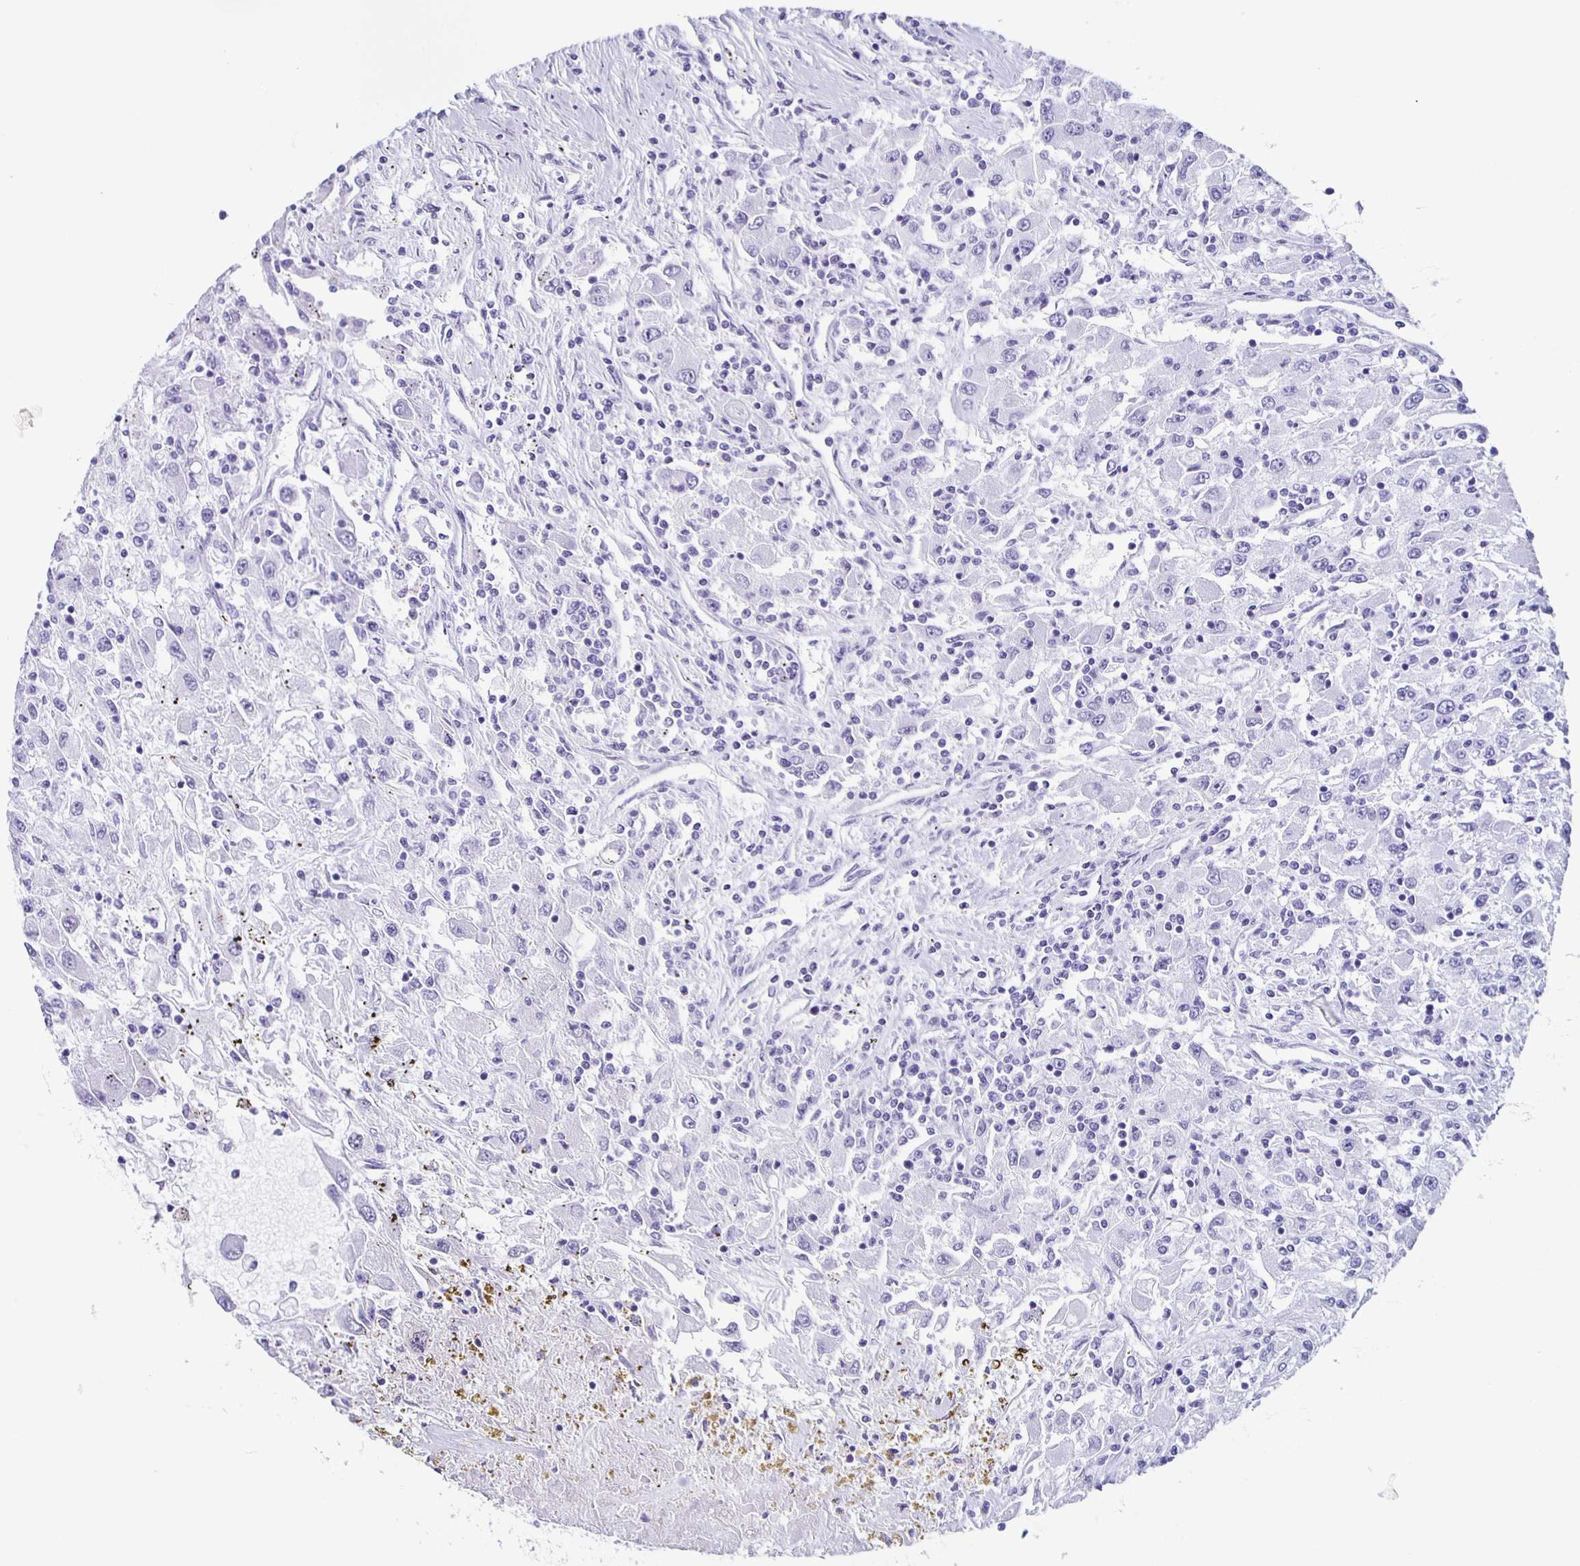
{"staining": {"intensity": "negative", "quantity": "none", "location": "none"}, "tissue": "renal cancer", "cell_type": "Tumor cells", "image_type": "cancer", "snomed": [{"axis": "morphology", "description": "Adenocarcinoma, NOS"}, {"axis": "topography", "description": "Kidney"}], "caption": "IHC micrograph of renal cancer (adenocarcinoma) stained for a protein (brown), which exhibits no staining in tumor cells. Nuclei are stained in blue.", "gene": "TPPP", "patient": {"sex": "female", "age": 67}}